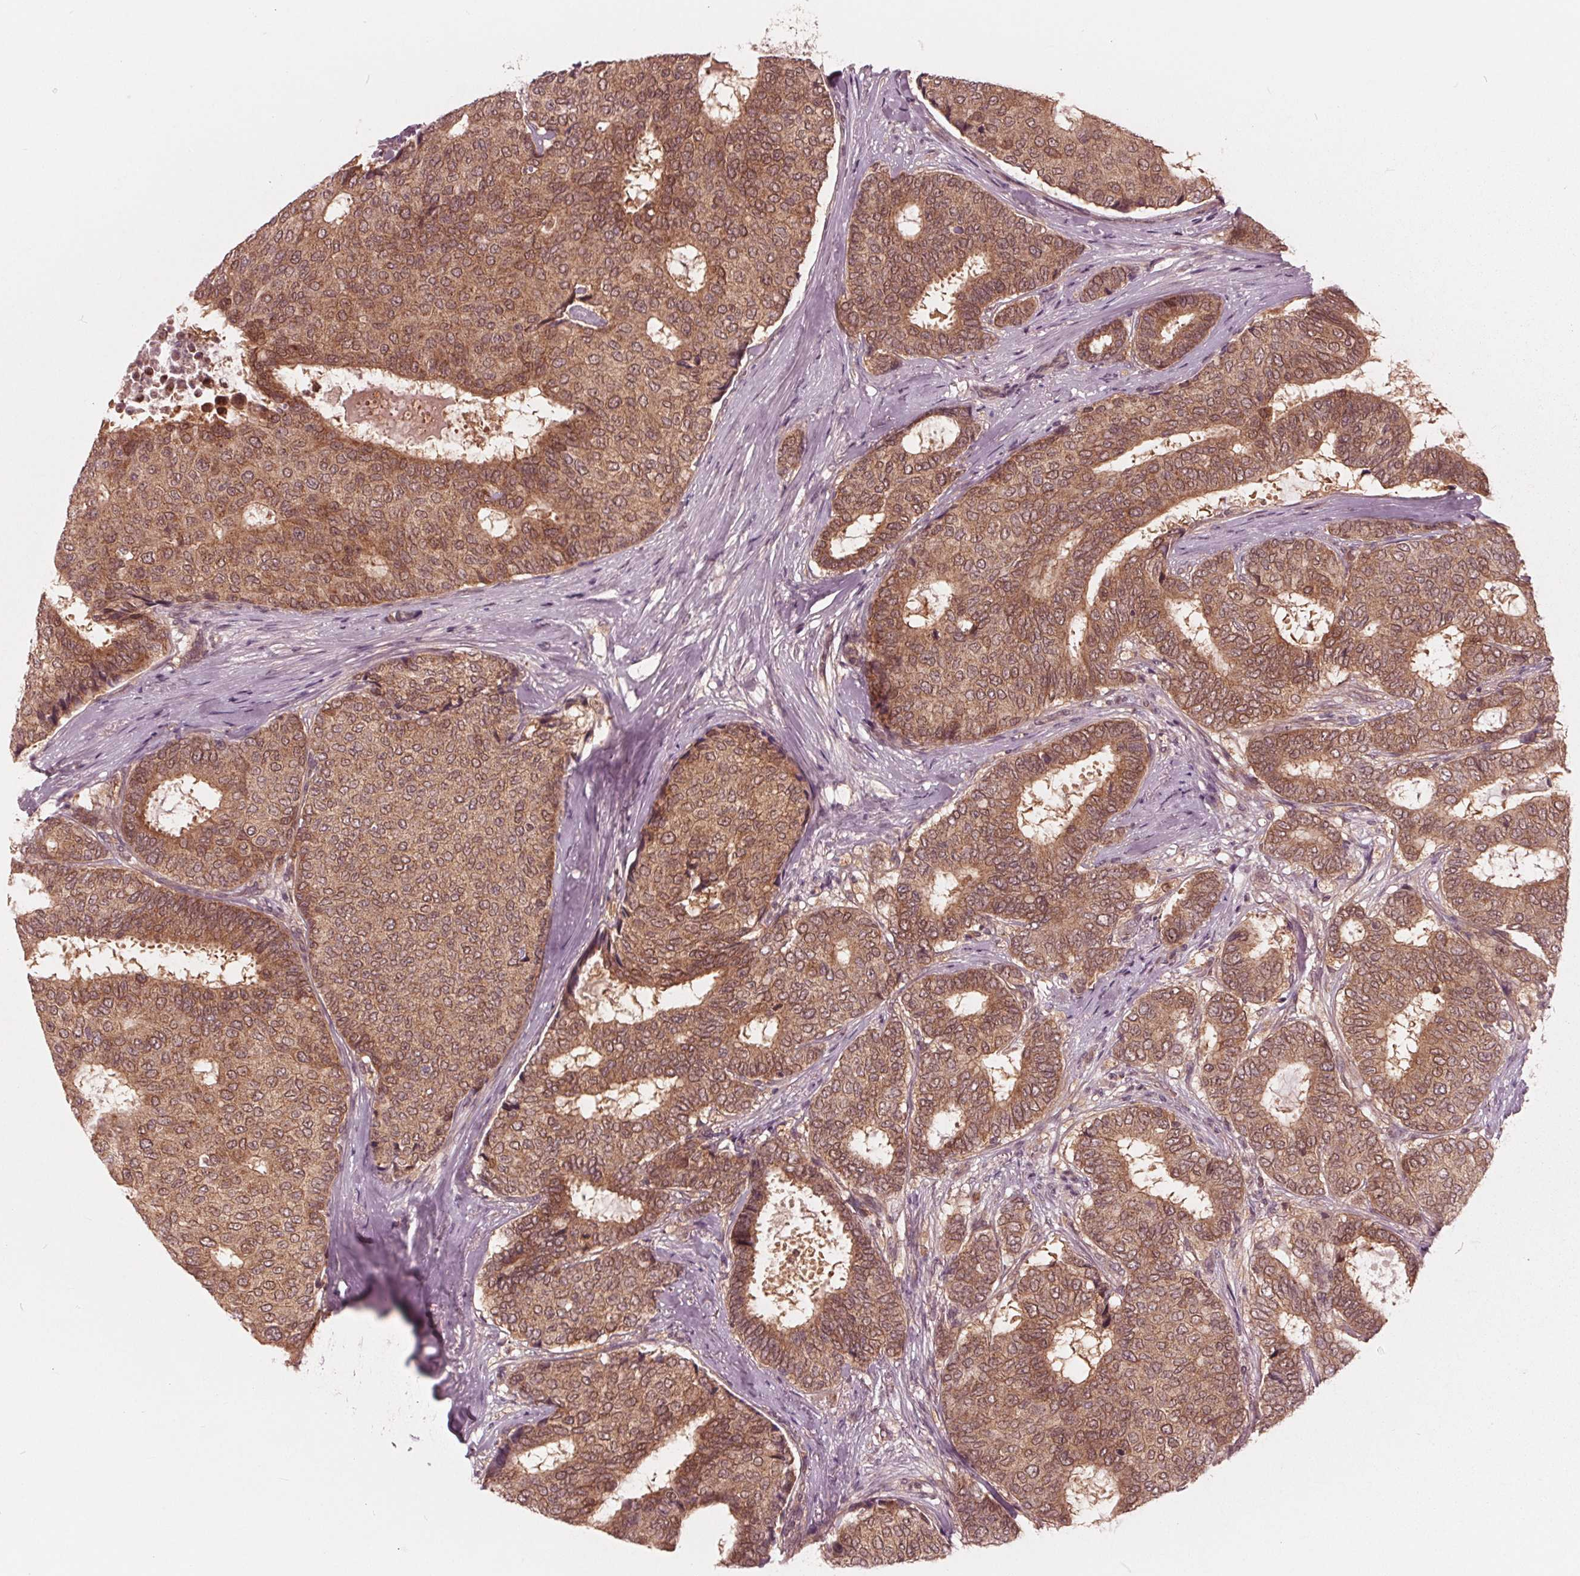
{"staining": {"intensity": "moderate", "quantity": ">75%", "location": "cytoplasmic/membranous"}, "tissue": "breast cancer", "cell_type": "Tumor cells", "image_type": "cancer", "snomed": [{"axis": "morphology", "description": "Duct carcinoma"}, {"axis": "topography", "description": "Breast"}], "caption": "Immunohistochemistry (IHC) (DAB) staining of breast cancer (intraductal carcinoma) reveals moderate cytoplasmic/membranous protein staining in approximately >75% of tumor cells.", "gene": "UBALD1", "patient": {"sex": "female", "age": 75}}